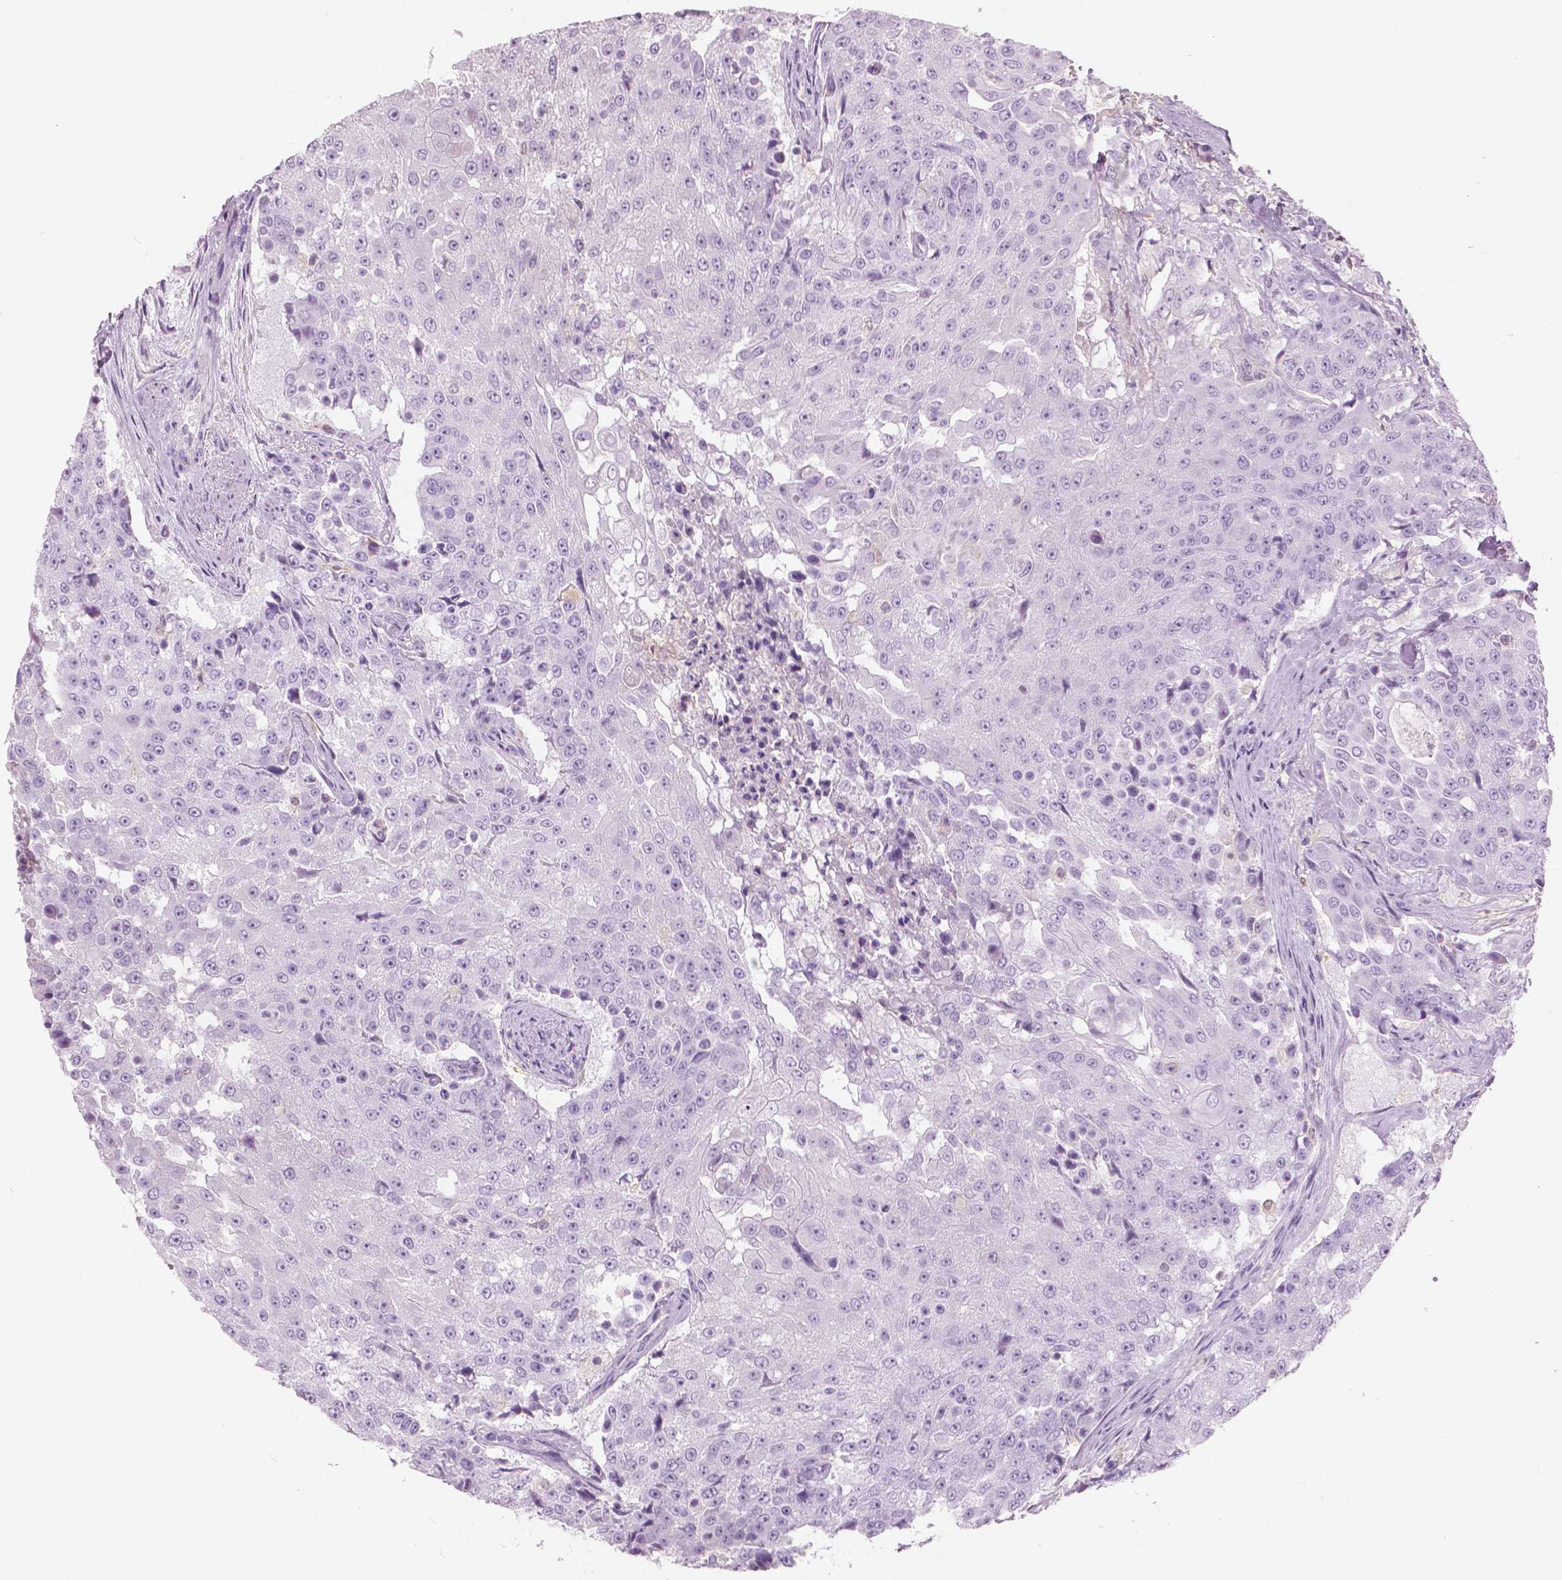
{"staining": {"intensity": "negative", "quantity": "none", "location": "none"}, "tissue": "urothelial cancer", "cell_type": "Tumor cells", "image_type": "cancer", "snomed": [{"axis": "morphology", "description": "Urothelial carcinoma, High grade"}, {"axis": "topography", "description": "Urinary bladder"}], "caption": "Immunohistochemistry histopathology image of high-grade urothelial carcinoma stained for a protein (brown), which demonstrates no staining in tumor cells.", "gene": "GALM", "patient": {"sex": "female", "age": 63}}